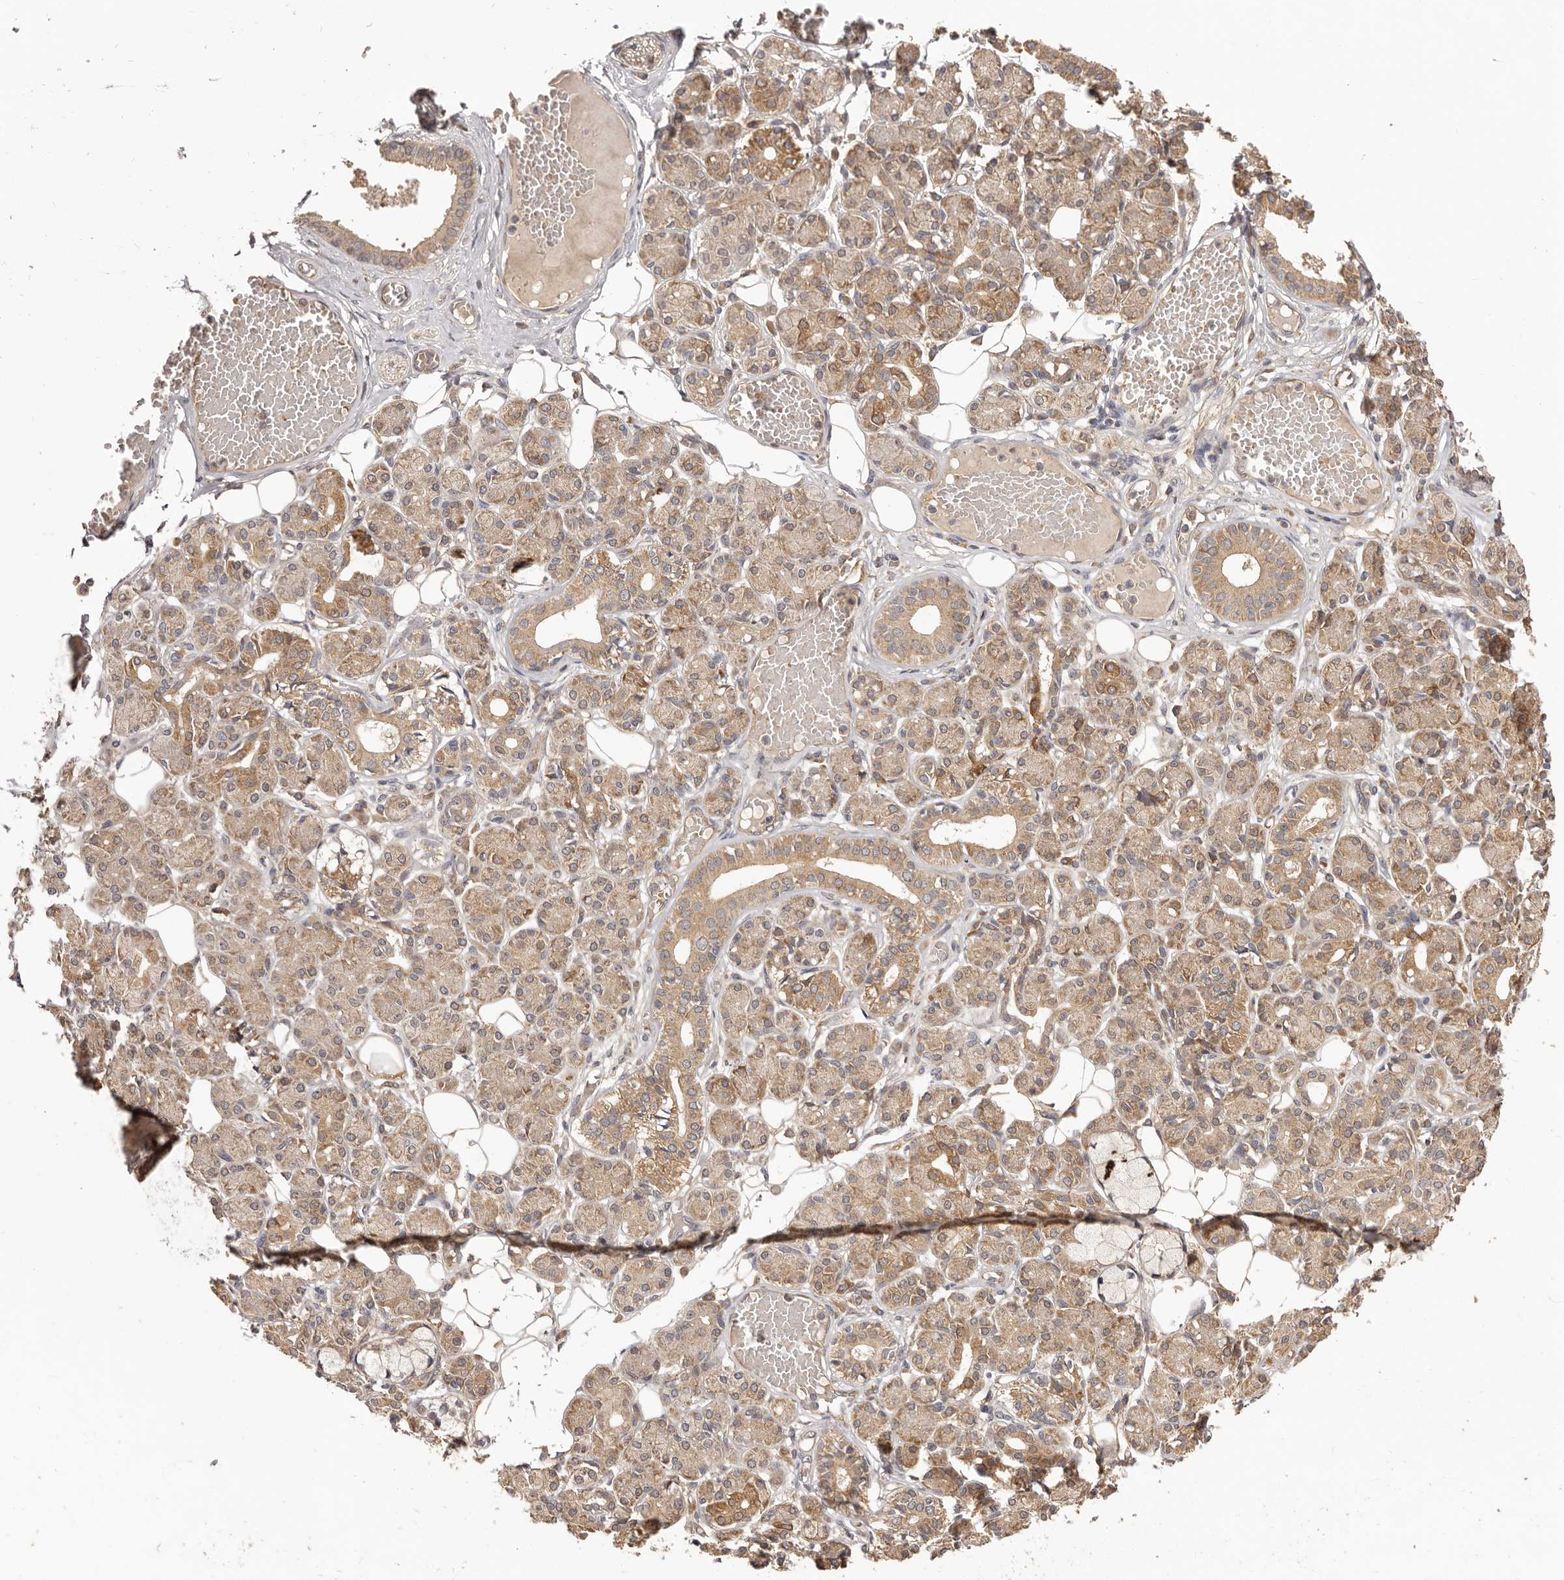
{"staining": {"intensity": "moderate", "quantity": ">75%", "location": "cytoplasmic/membranous"}, "tissue": "salivary gland", "cell_type": "Glandular cells", "image_type": "normal", "snomed": [{"axis": "morphology", "description": "Normal tissue, NOS"}, {"axis": "topography", "description": "Salivary gland"}], "caption": "About >75% of glandular cells in unremarkable salivary gland show moderate cytoplasmic/membranous protein positivity as visualized by brown immunohistochemical staining.", "gene": "UBR2", "patient": {"sex": "male", "age": 63}}